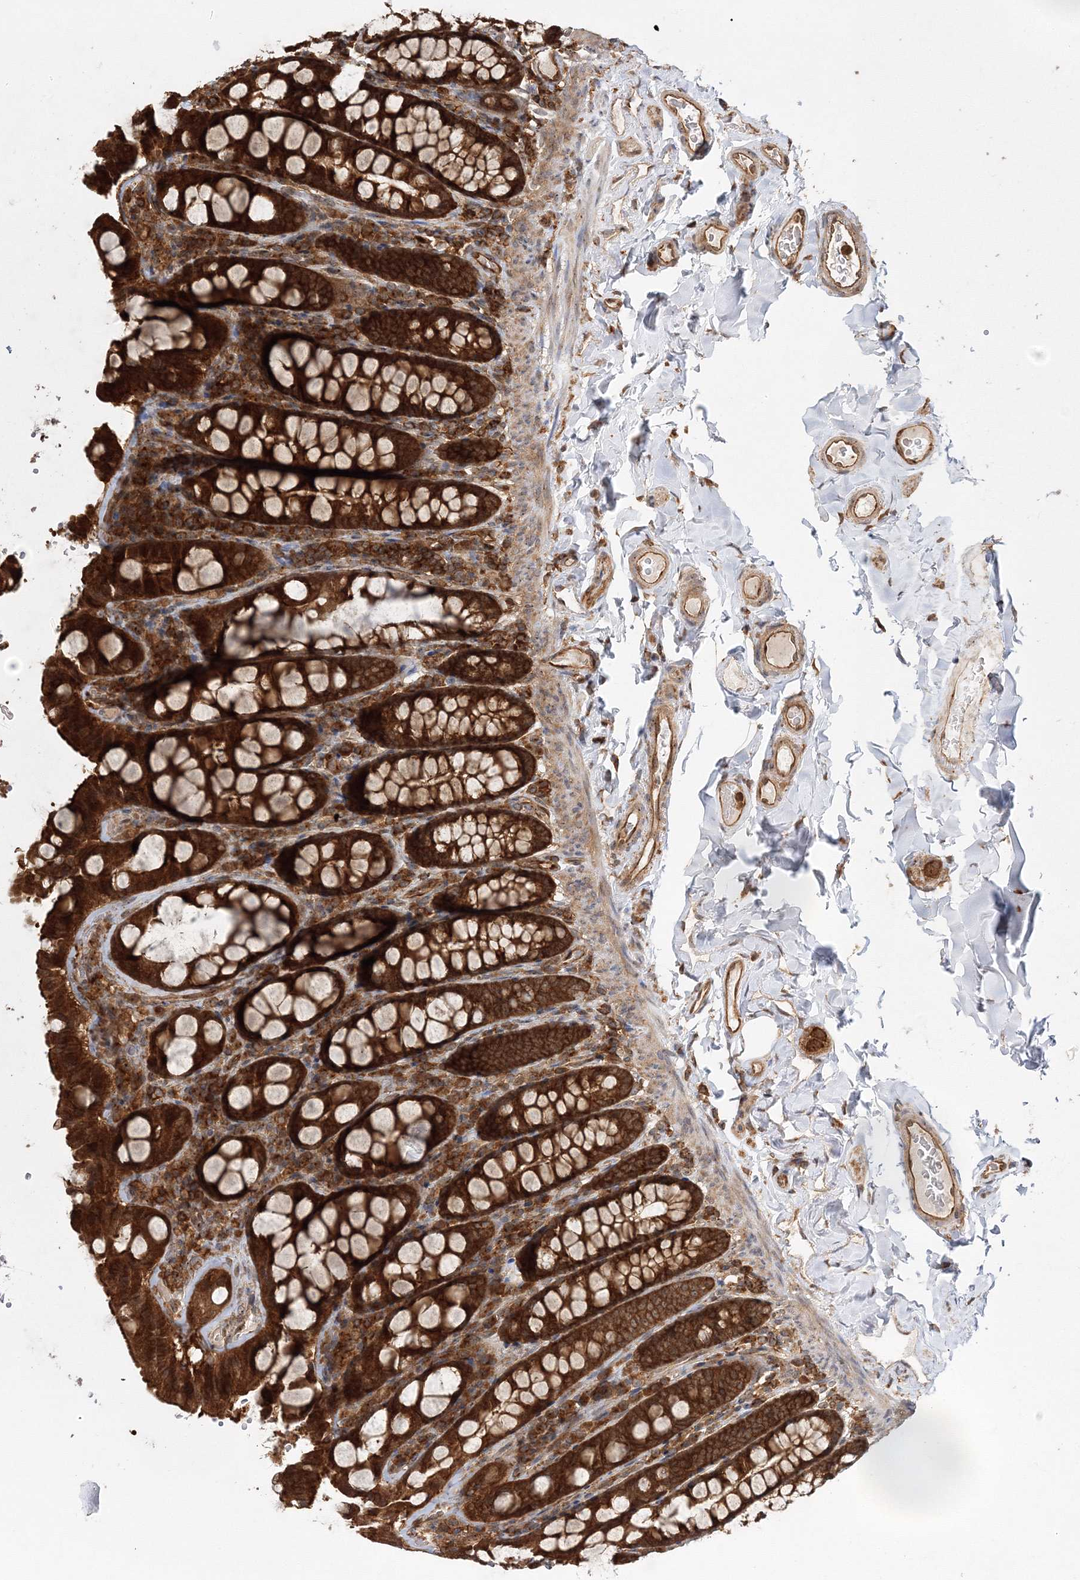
{"staining": {"intensity": "moderate", "quantity": ">75%", "location": "cytoplasmic/membranous"}, "tissue": "colon", "cell_type": "Endothelial cells", "image_type": "normal", "snomed": [{"axis": "morphology", "description": "Normal tissue, NOS"}, {"axis": "topography", "description": "Colon"}, {"axis": "topography", "description": "Peripheral nerve tissue"}], "caption": "Immunohistochemical staining of unremarkable colon demonstrates moderate cytoplasmic/membranous protein expression in approximately >75% of endothelial cells.", "gene": "WDR37", "patient": {"sex": "female", "age": 61}}